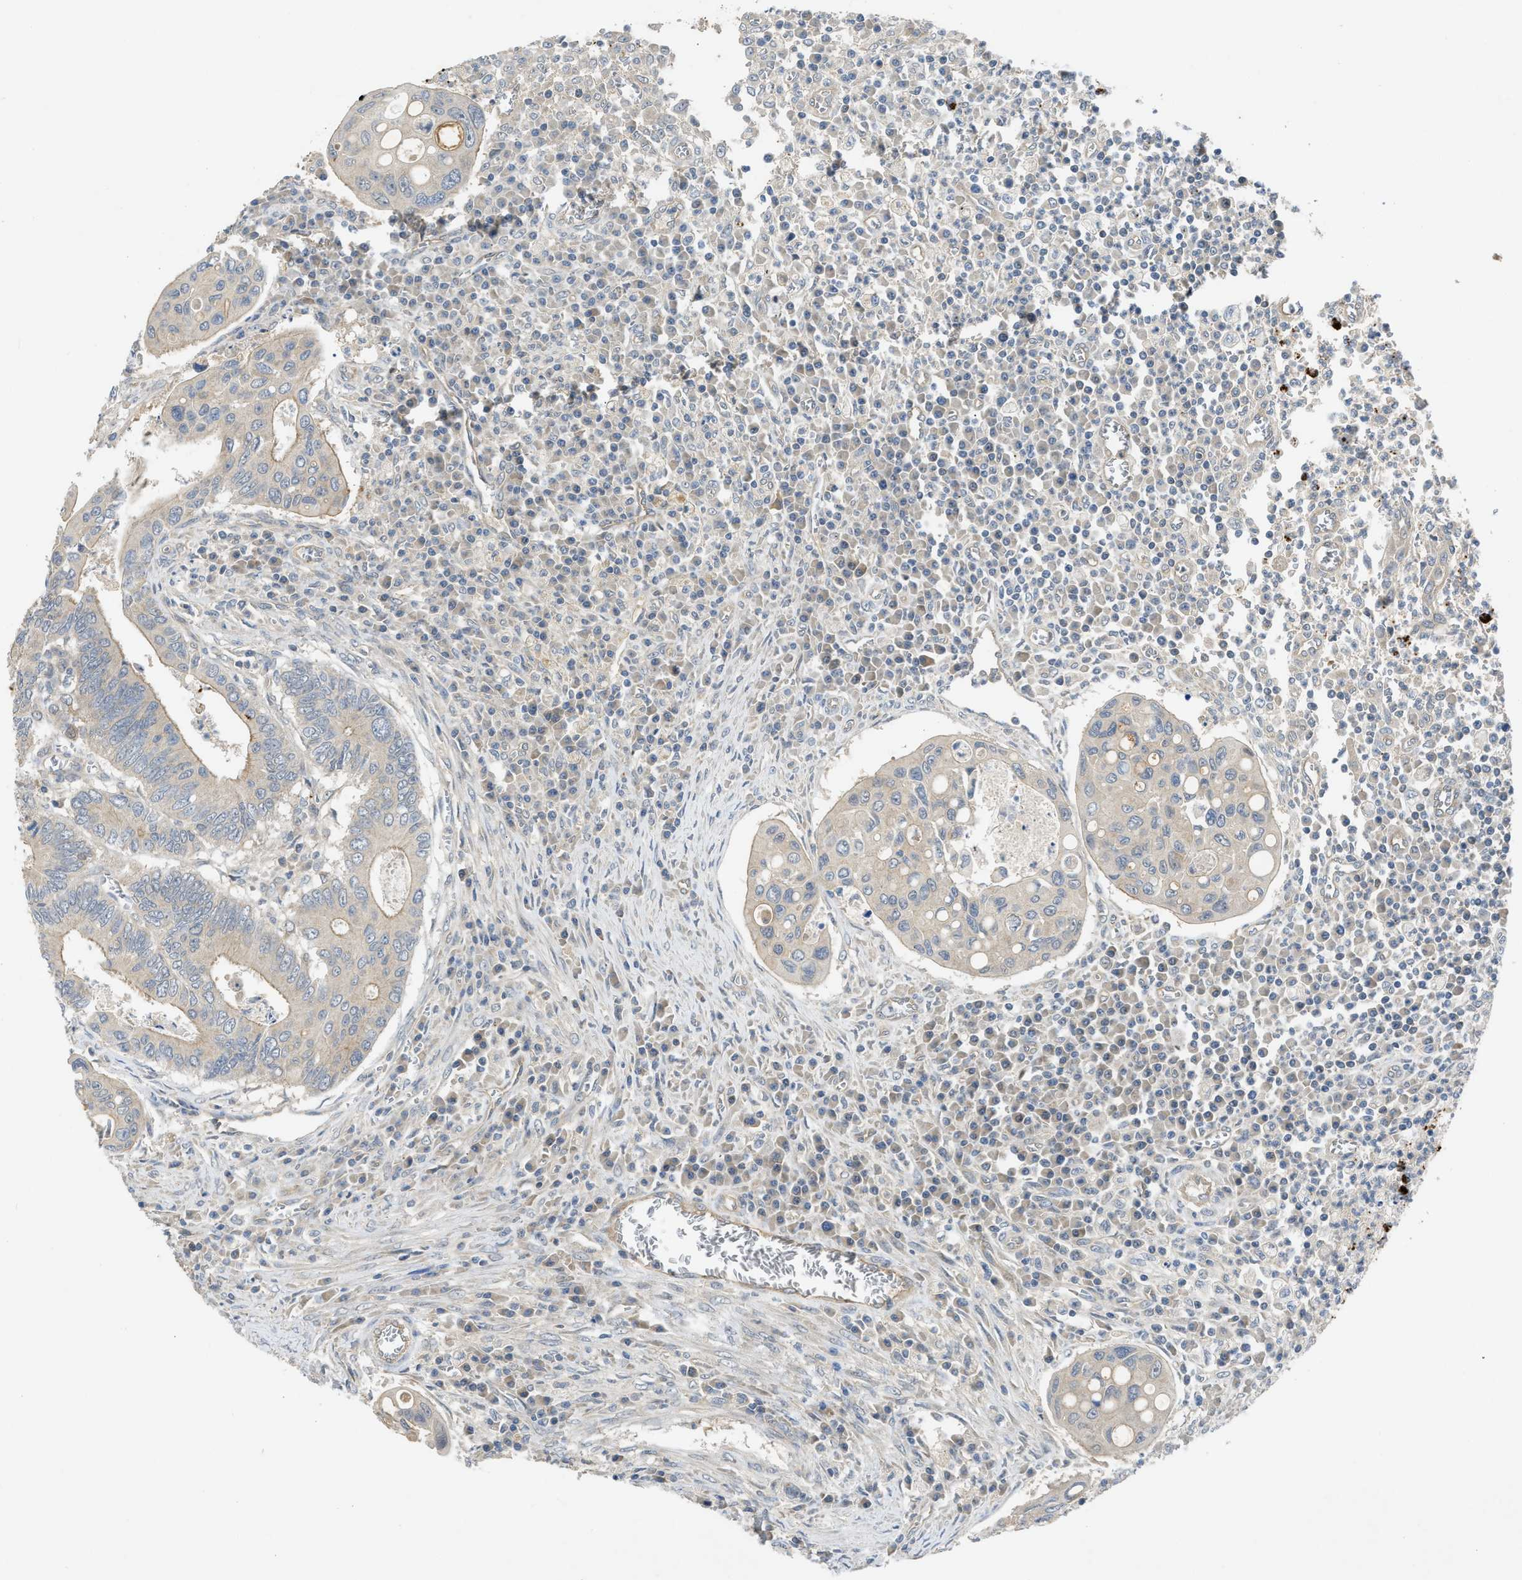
{"staining": {"intensity": "weak", "quantity": "<25%", "location": "cytoplasmic/membranous"}, "tissue": "colorectal cancer", "cell_type": "Tumor cells", "image_type": "cancer", "snomed": [{"axis": "morphology", "description": "Inflammation, NOS"}, {"axis": "morphology", "description": "Adenocarcinoma, NOS"}, {"axis": "topography", "description": "Colon"}], "caption": "Tumor cells are negative for brown protein staining in colorectal adenocarcinoma.", "gene": "PPP3CA", "patient": {"sex": "male", "age": 72}}